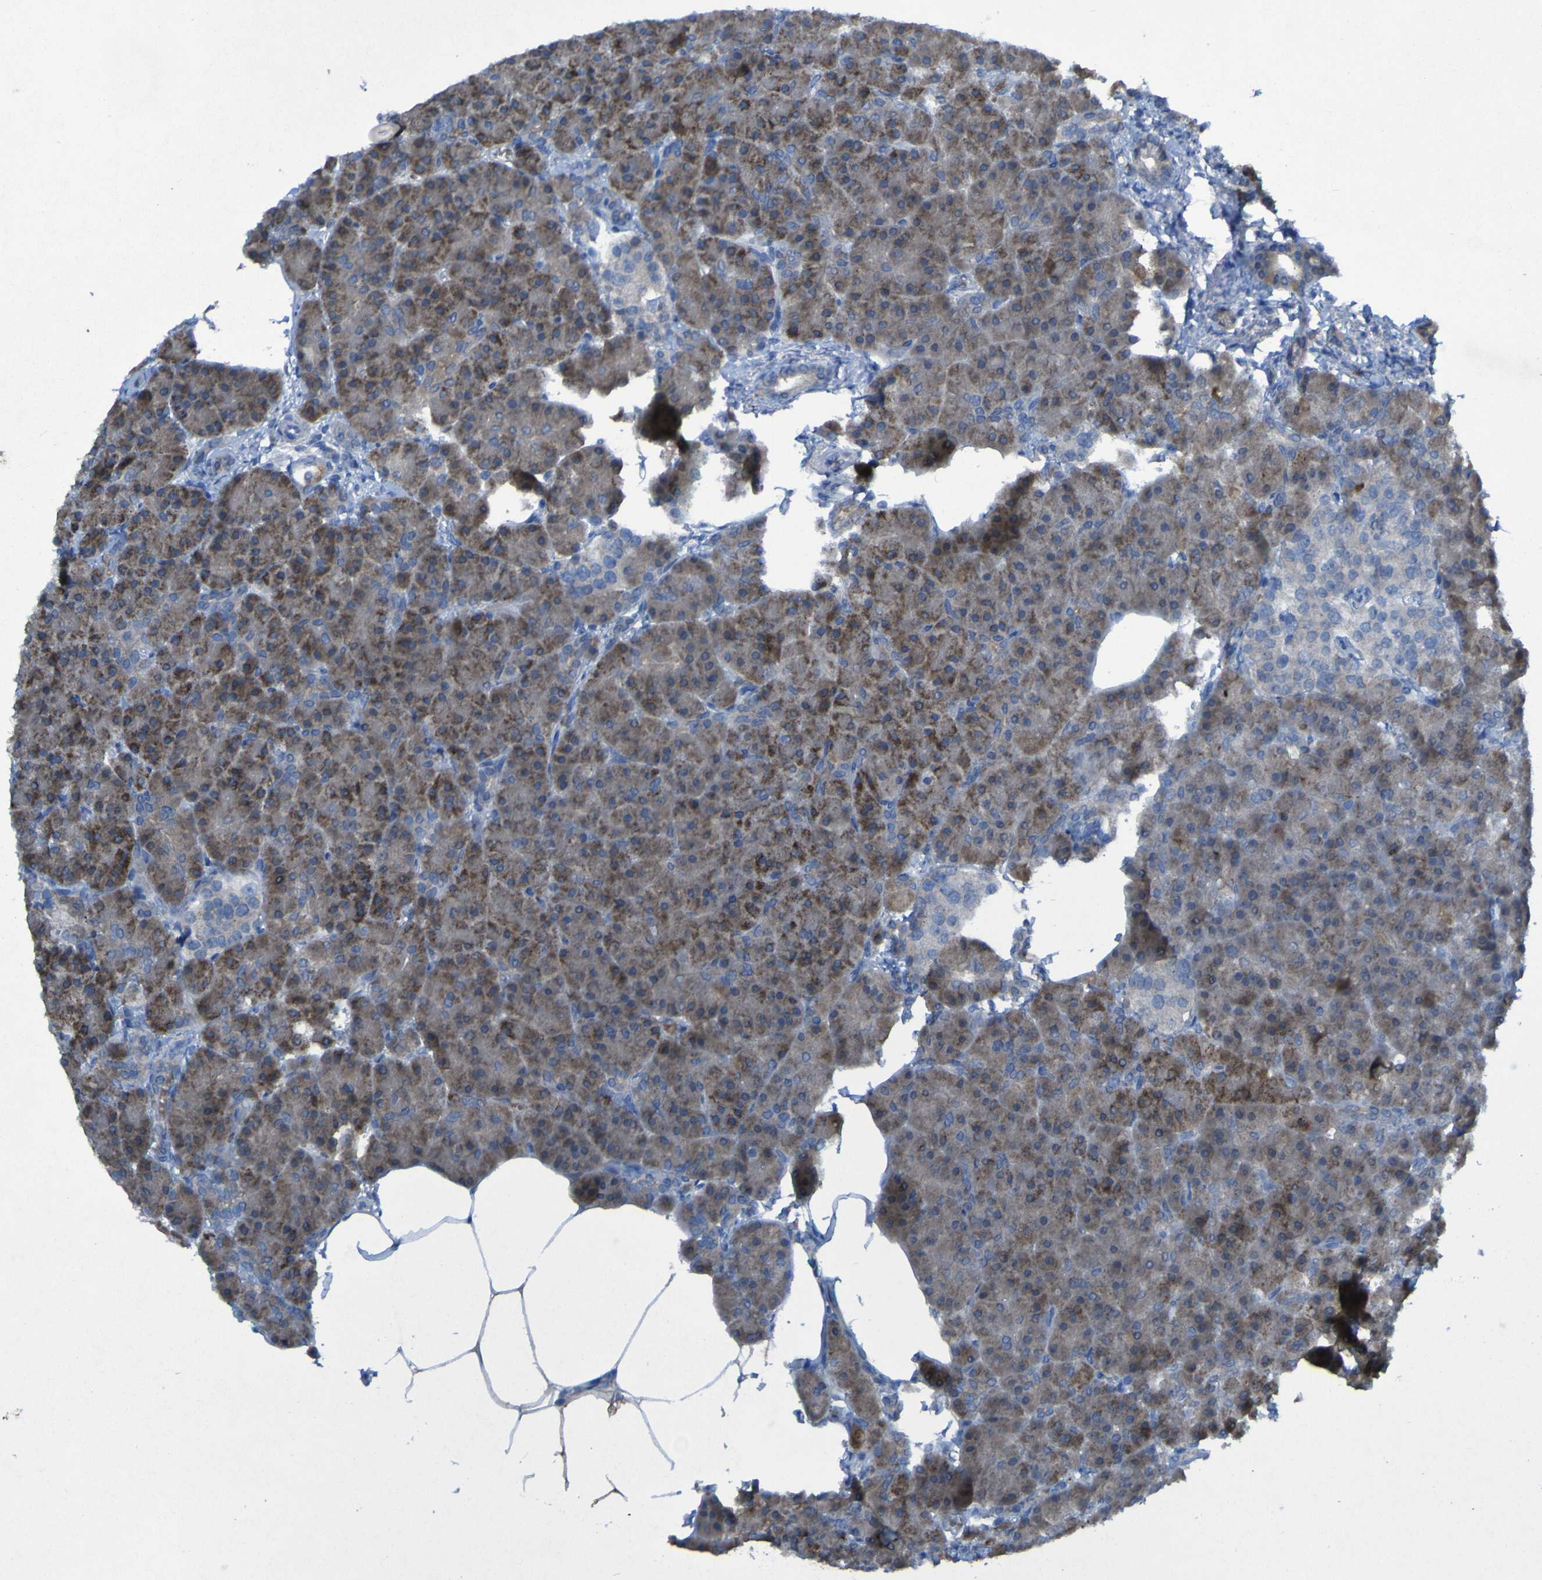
{"staining": {"intensity": "moderate", "quantity": "25%-75%", "location": "cytoplasmic/membranous"}, "tissue": "pancreas", "cell_type": "Exocrine glandular cells", "image_type": "normal", "snomed": [{"axis": "morphology", "description": "Normal tissue, NOS"}, {"axis": "topography", "description": "Pancreas"}], "caption": "Brown immunohistochemical staining in normal pancreas shows moderate cytoplasmic/membranous positivity in about 25%-75% of exocrine glandular cells.", "gene": "SGK2", "patient": {"sex": "female", "age": 70}}